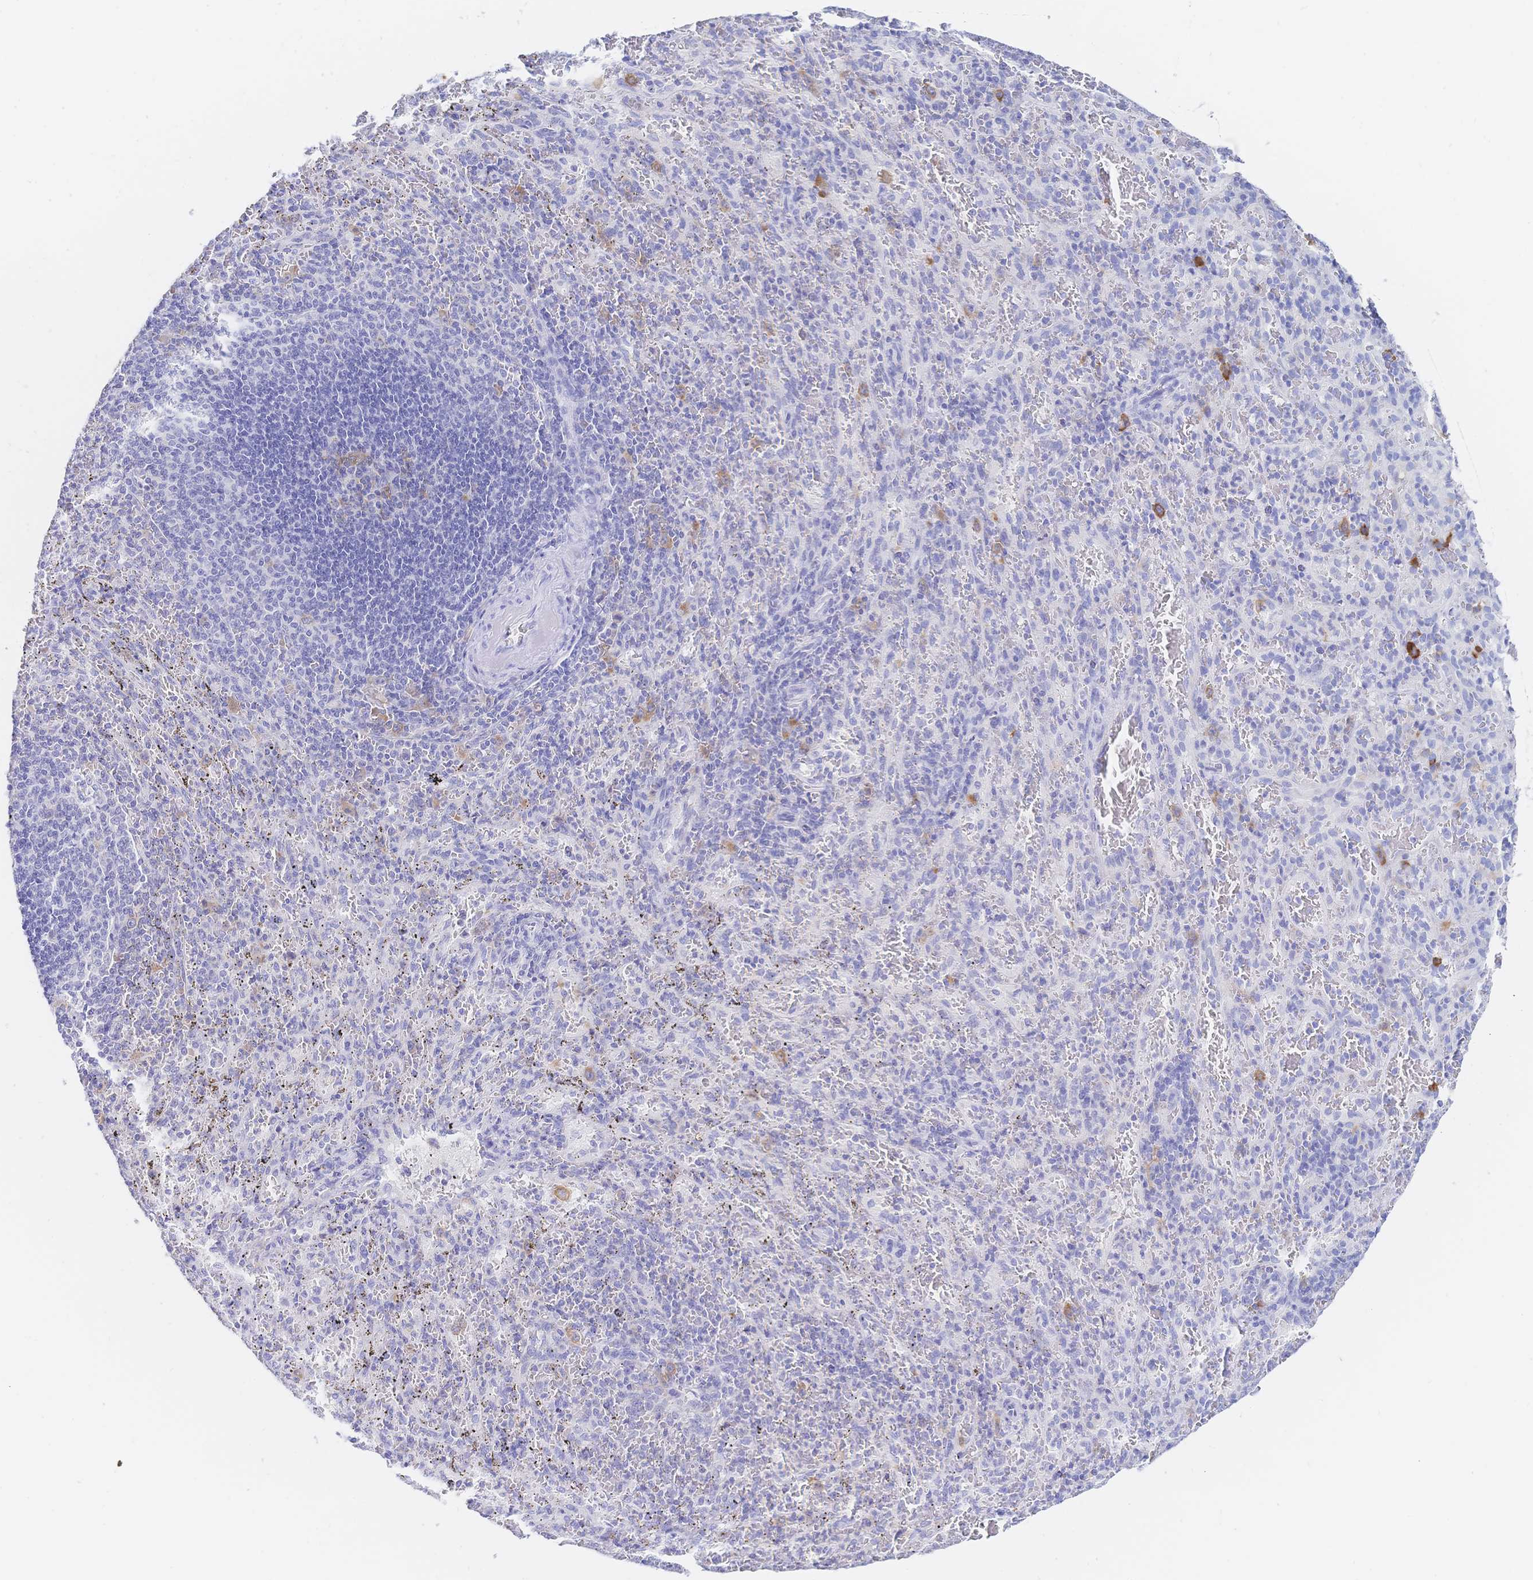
{"staining": {"intensity": "negative", "quantity": "none", "location": "none"}, "tissue": "spleen", "cell_type": "Cells in red pulp", "image_type": "normal", "snomed": [{"axis": "morphology", "description": "Normal tissue, NOS"}, {"axis": "topography", "description": "Spleen"}], "caption": "IHC photomicrograph of benign human spleen stained for a protein (brown), which exhibits no positivity in cells in red pulp. The staining is performed using DAB (3,3'-diaminobenzidine) brown chromogen with nuclei counter-stained in using hematoxylin.", "gene": "RRM1", "patient": {"sex": "male", "age": 57}}